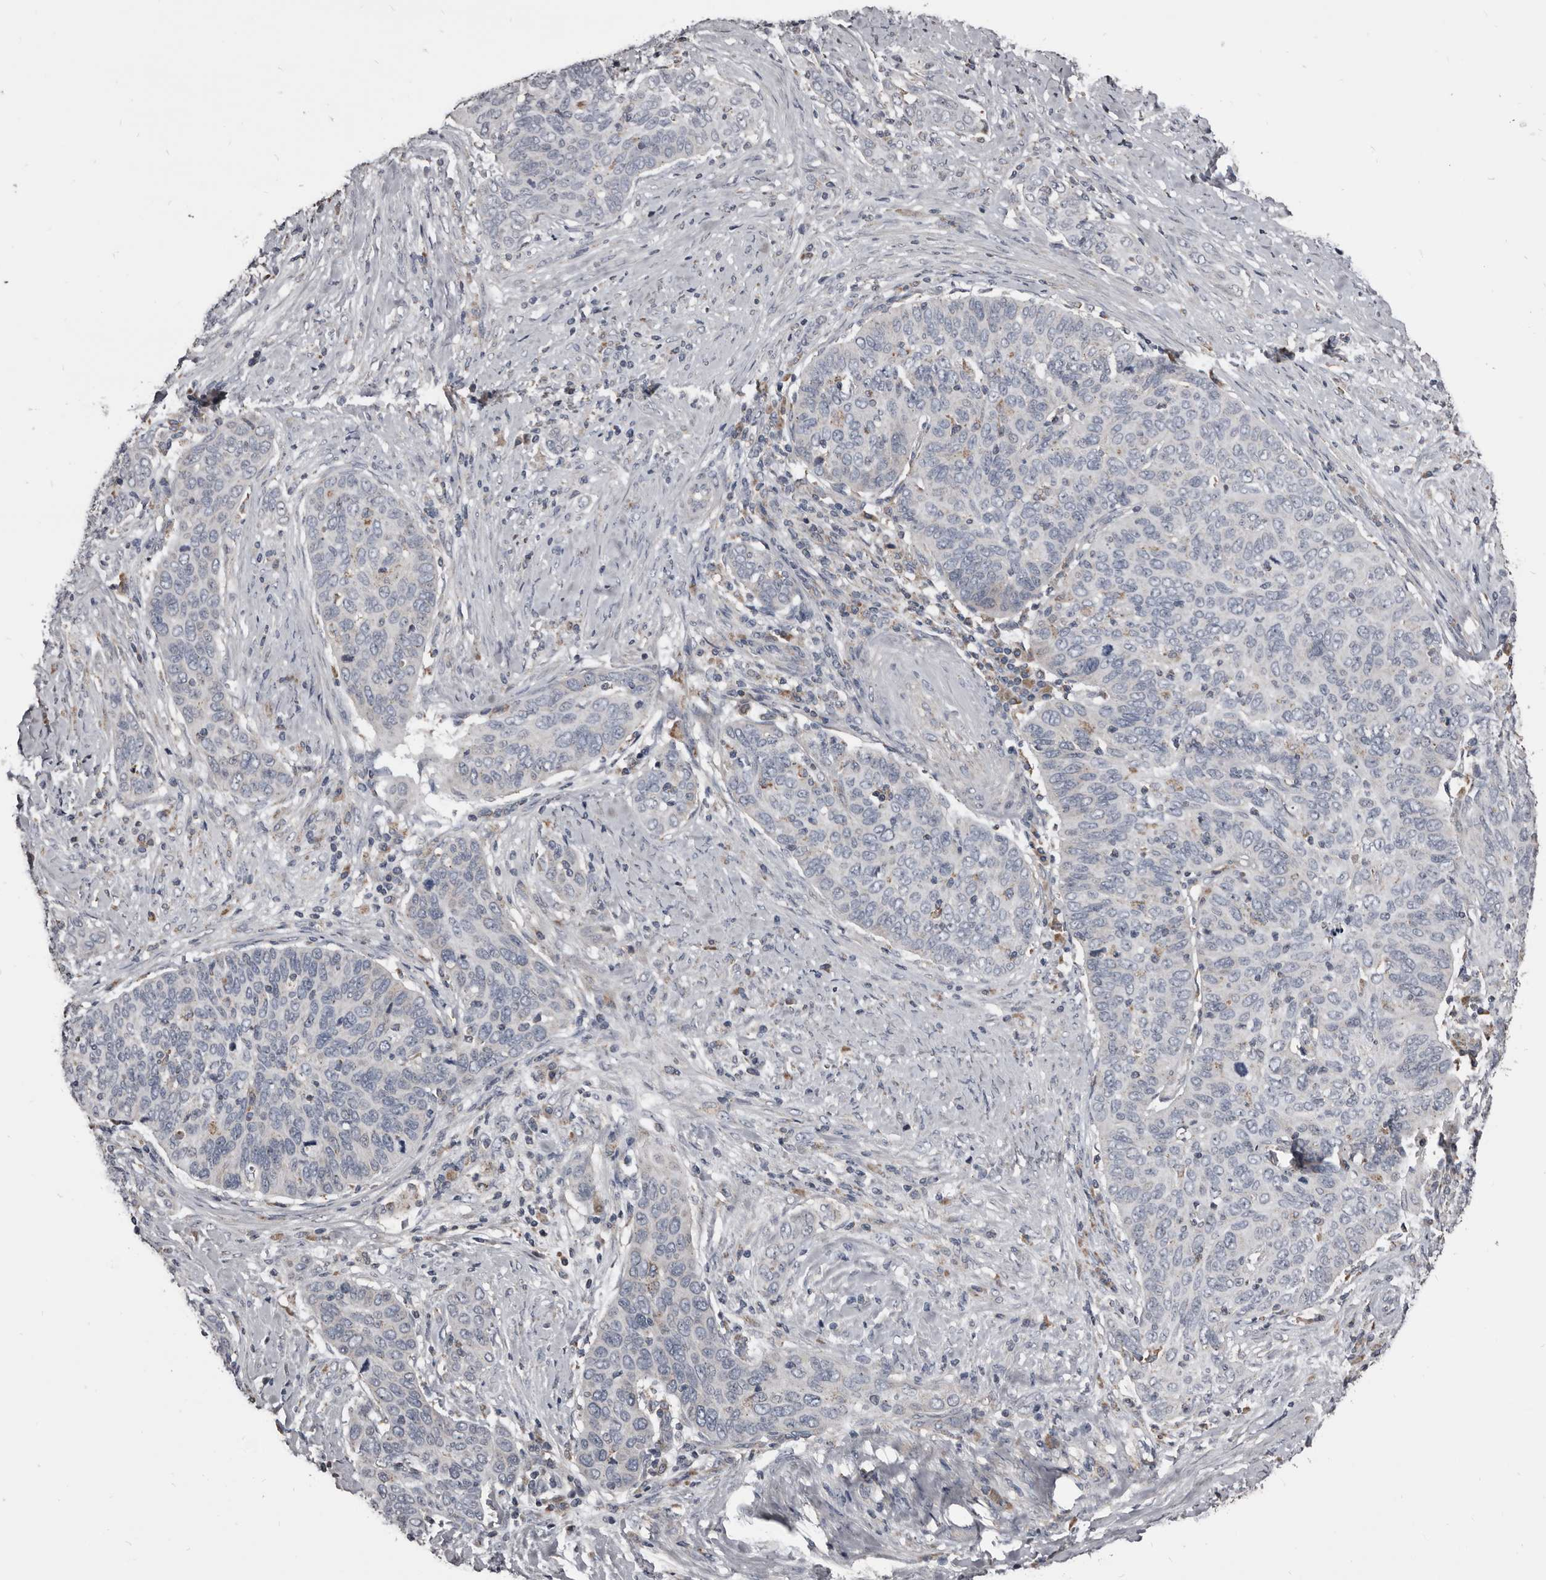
{"staining": {"intensity": "negative", "quantity": "none", "location": "none"}, "tissue": "cervical cancer", "cell_type": "Tumor cells", "image_type": "cancer", "snomed": [{"axis": "morphology", "description": "Squamous cell carcinoma, NOS"}, {"axis": "topography", "description": "Cervix"}], "caption": "This is a photomicrograph of IHC staining of squamous cell carcinoma (cervical), which shows no positivity in tumor cells. The staining is performed using DAB brown chromogen with nuclei counter-stained in using hematoxylin.", "gene": "GREB1", "patient": {"sex": "female", "age": 60}}